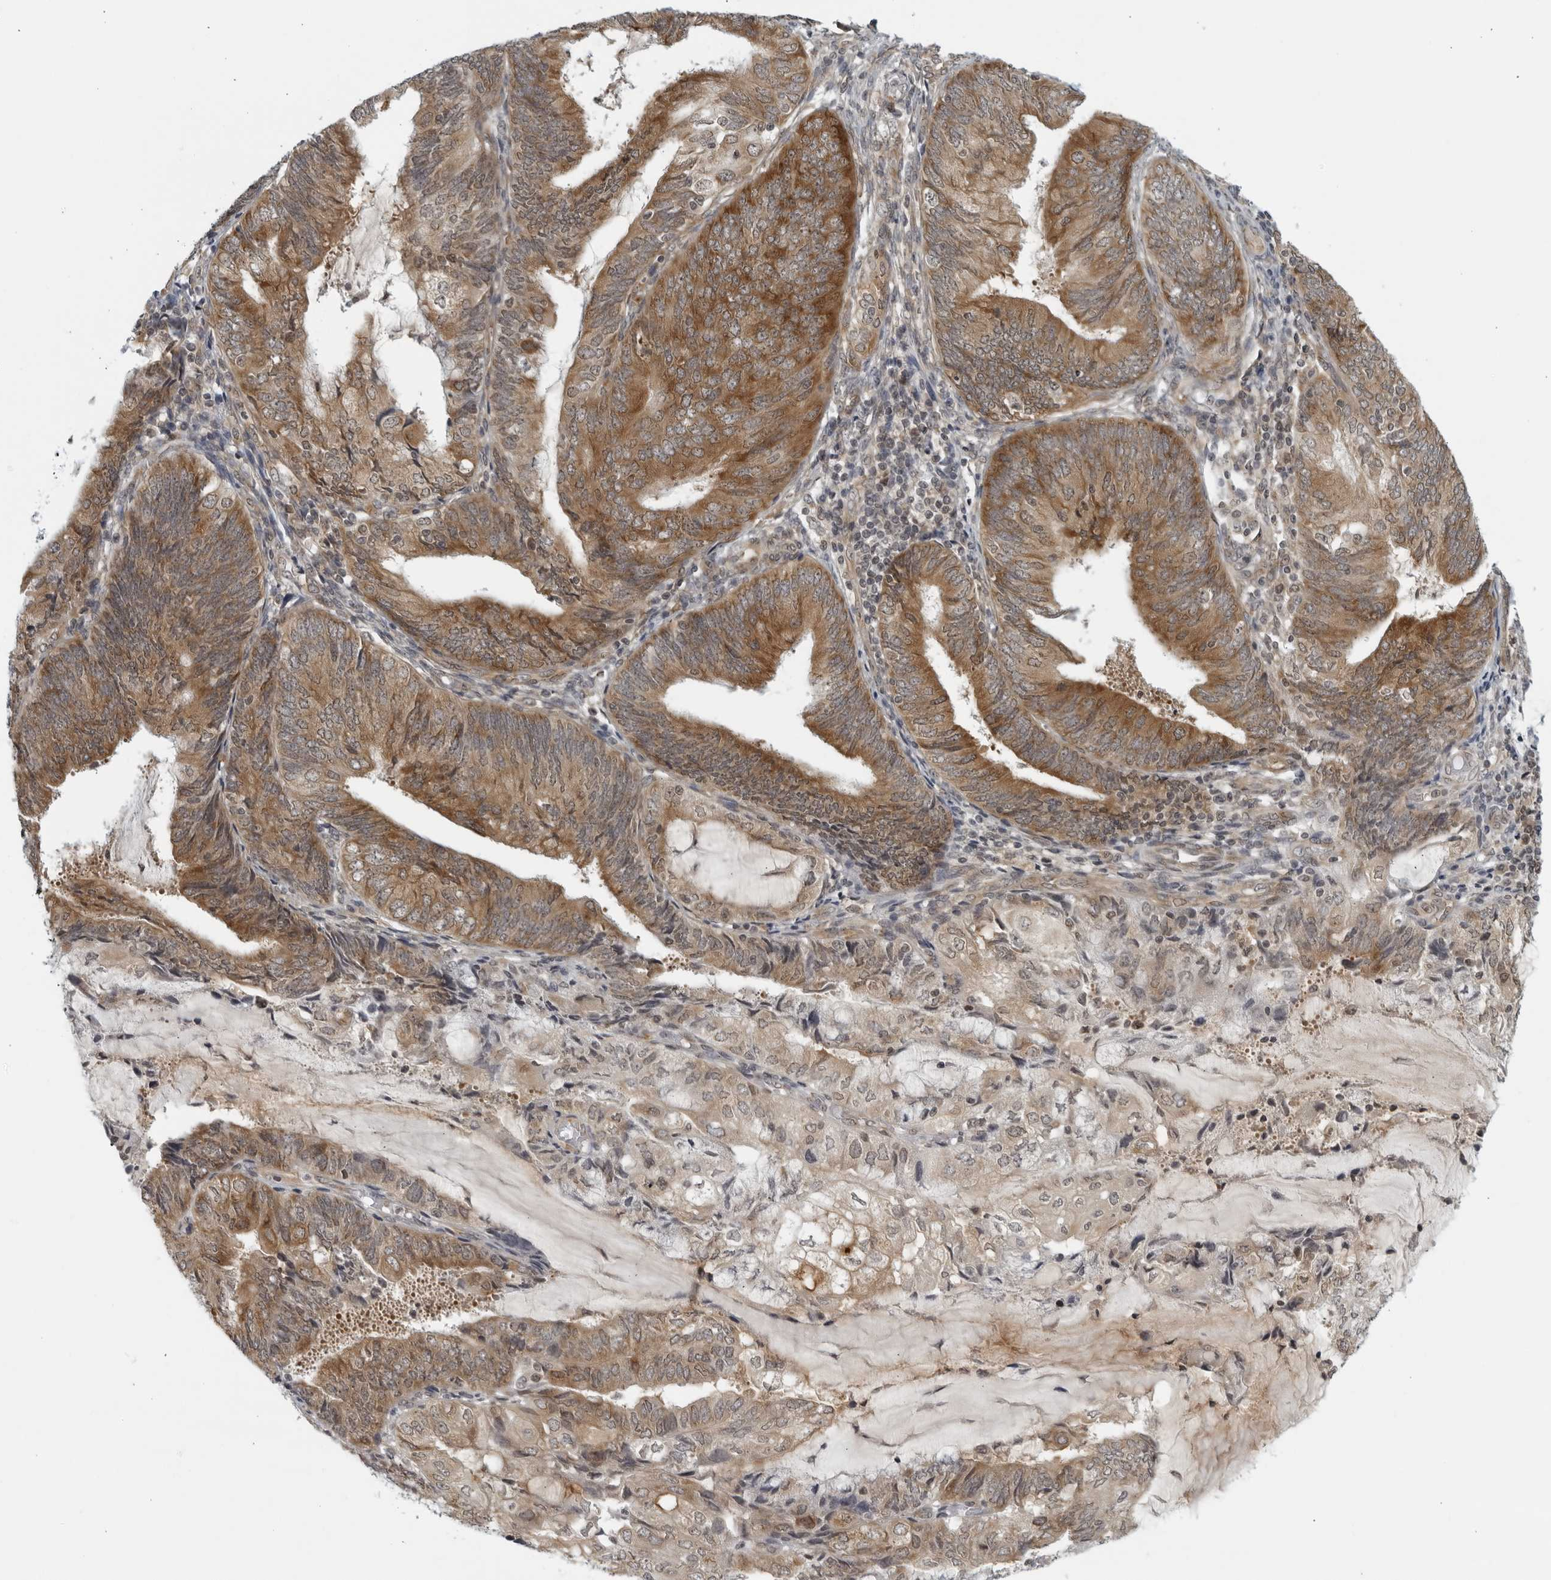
{"staining": {"intensity": "strong", "quantity": ">75%", "location": "cytoplasmic/membranous"}, "tissue": "endometrial cancer", "cell_type": "Tumor cells", "image_type": "cancer", "snomed": [{"axis": "morphology", "description": "Adenocarcinoma, NOS"}, {"axis": "topography", "description": "Endometrium"}], "caption": "Immunohistochemical staining of endometrial cancer (adenocarcinoma) displays strong cytoplasmic/membranous protein expression in approximately >75% of tumor cells.", "gene": "RC3H1", "patient": {"sex": "female", "age": 81}}